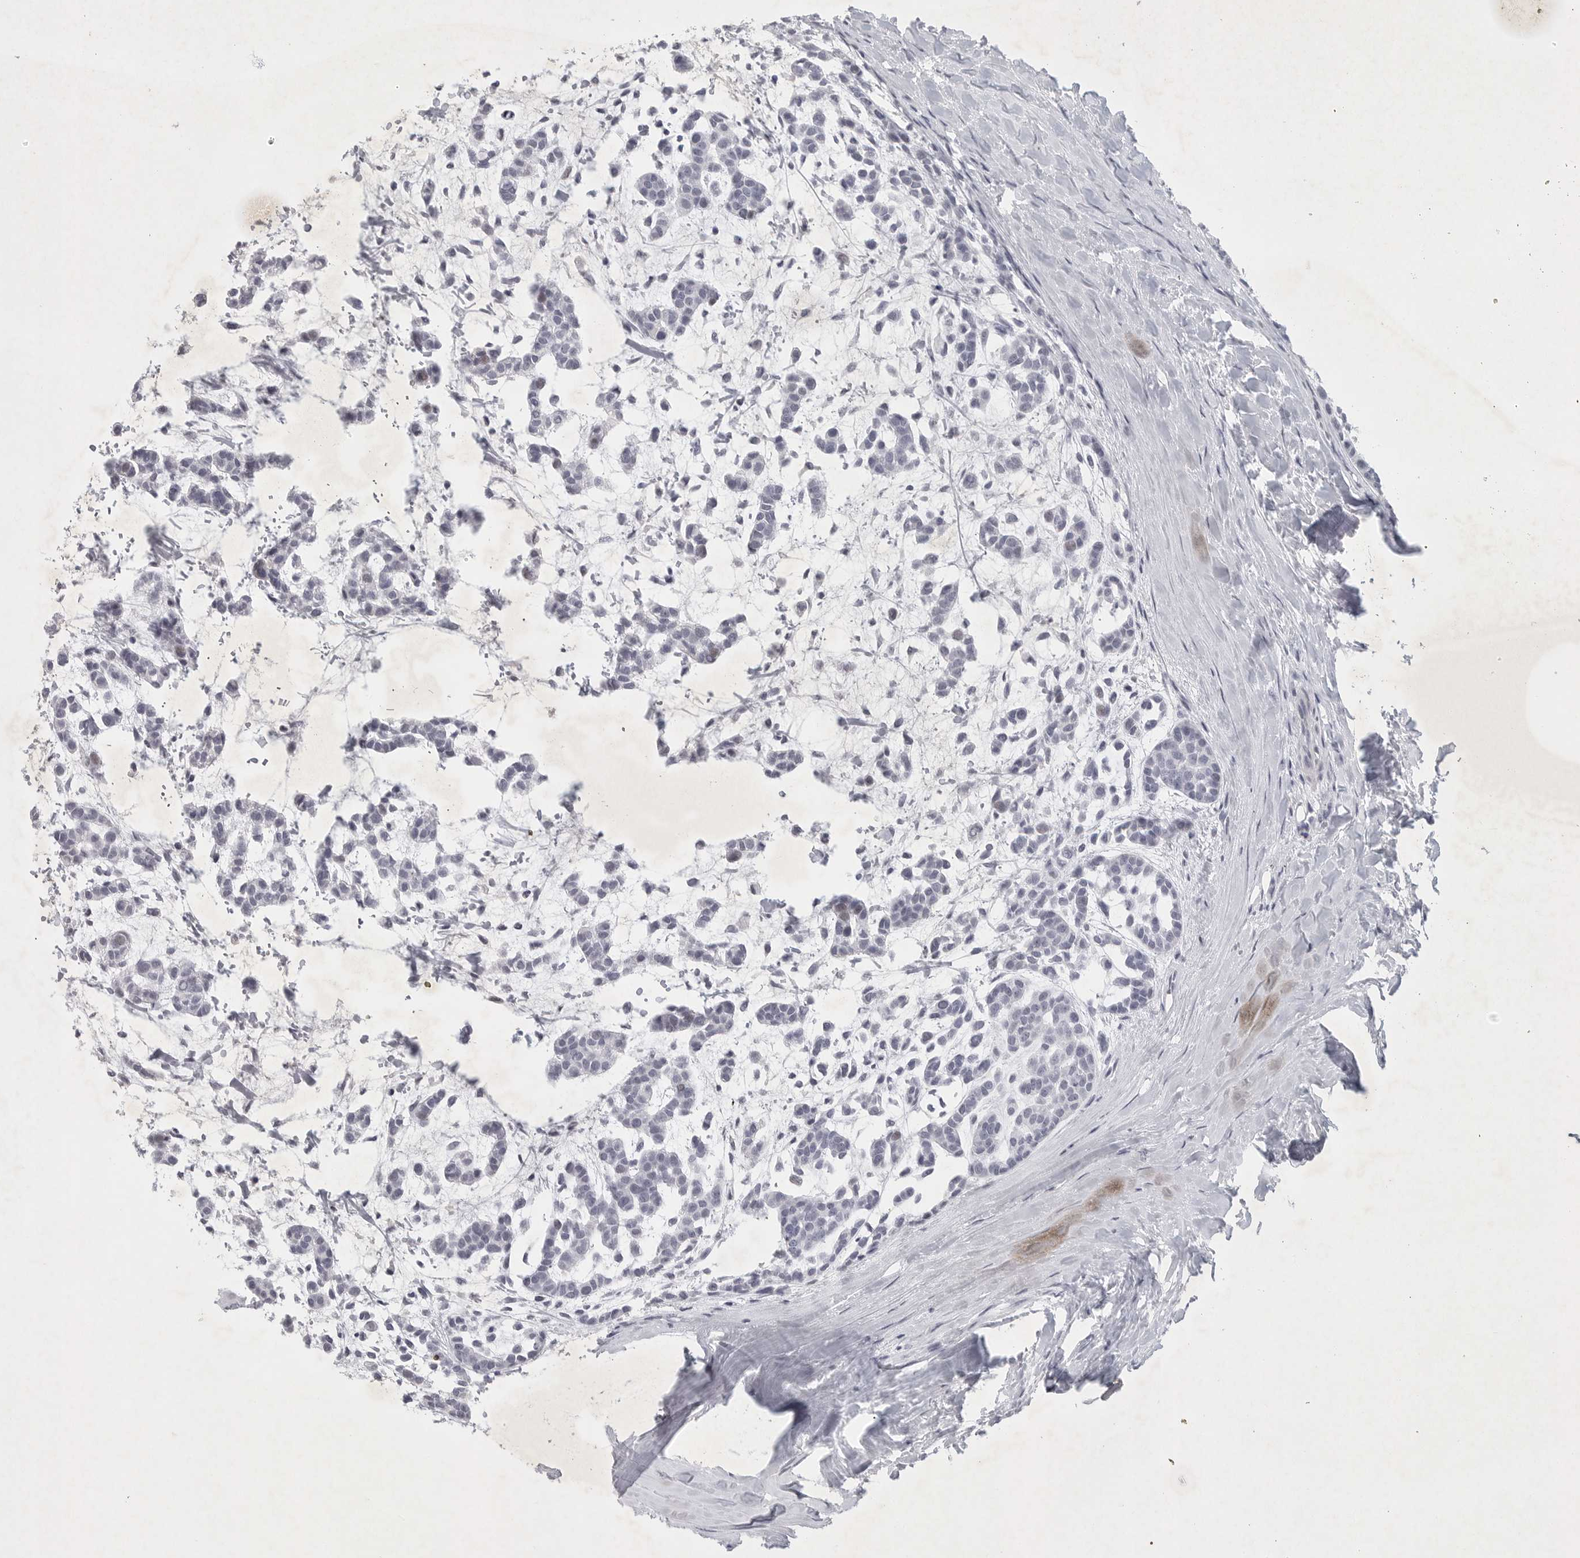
{"staining": {"intensity": "negative", "quantity": "none", "location": "none"}, "tissue": "head and neck cancer", "cell_type": "Tumor cells", "image_type": "cancer", "snomed": [{"axis": "morphology", "description": "Adenocarcinoma, NOS"}, {"axis": "morphology", "description": "Adenoma, NOS"}, {"axis": "topography", "description": "Head-Neck"}], "caption": "Immunohistochemistry of head and neck cancer (adenocarcinoma) reveals no positivity in tumor cells.", "gene": "TNR", "patient": {"sex": "female", "age": 55}}